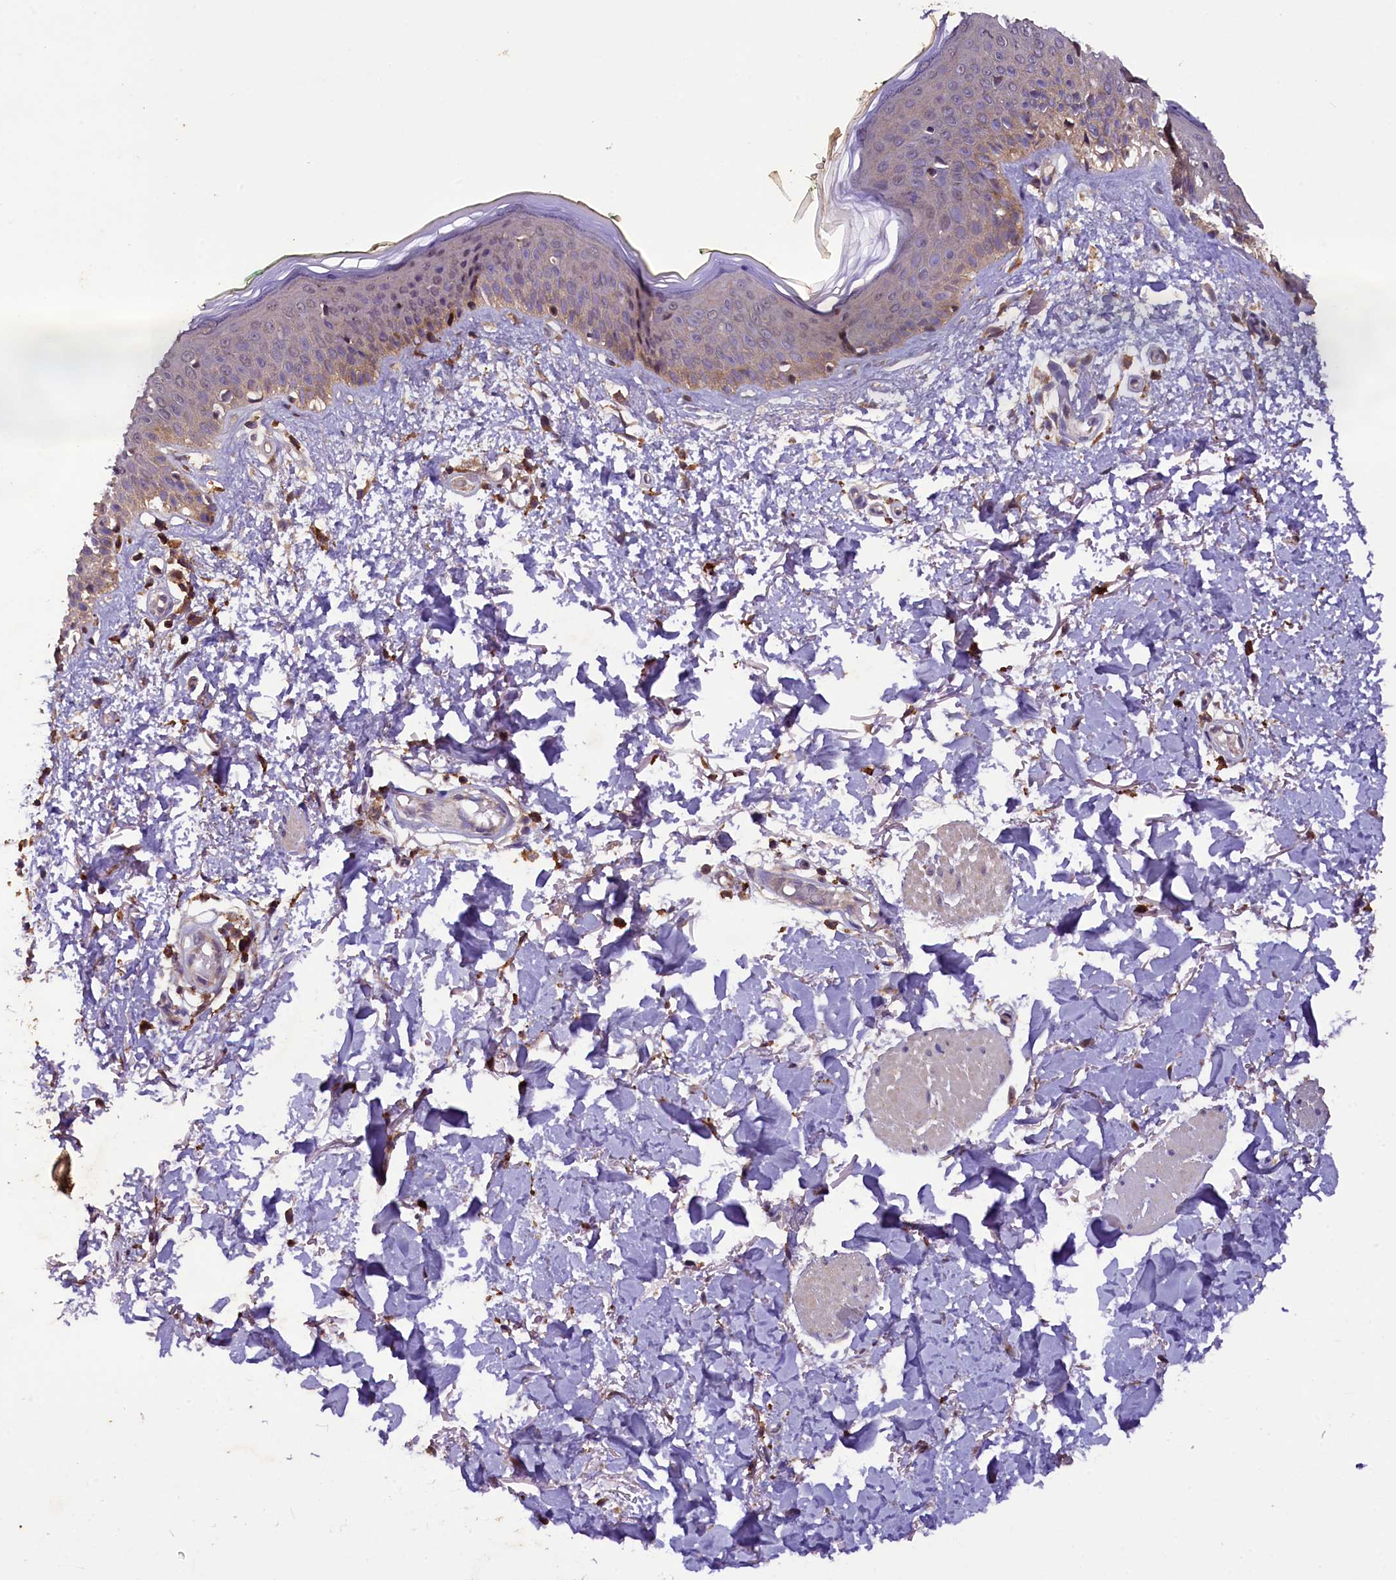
{"staining": {"intensity": "moderate", "quantity": ">75%", "location": "cytoplasmic/membranous"}, "tissue": "skin", "cell_type": "Fibroblasts", "image_type": "normal", "snomed": [{"axis": "morphology", "description": "Normal tissue, NOS"}, {"axis": "topography", "description": "Skin"}], "caption": "Immunohistochemistry staining of normal skin, which demonstrates medium levels of moderate cytoplasmic/membranous positivity in approximately >75% of fibroblasts indicating moderate cytoplasmic/membranous protein expression. The staining was performed using DAB (brown) for protein detection and nuclei were counterstained in hematoxylin (blue).", "gene": "PLXNB1", "patient": {"sex": "male", "age": 62}}